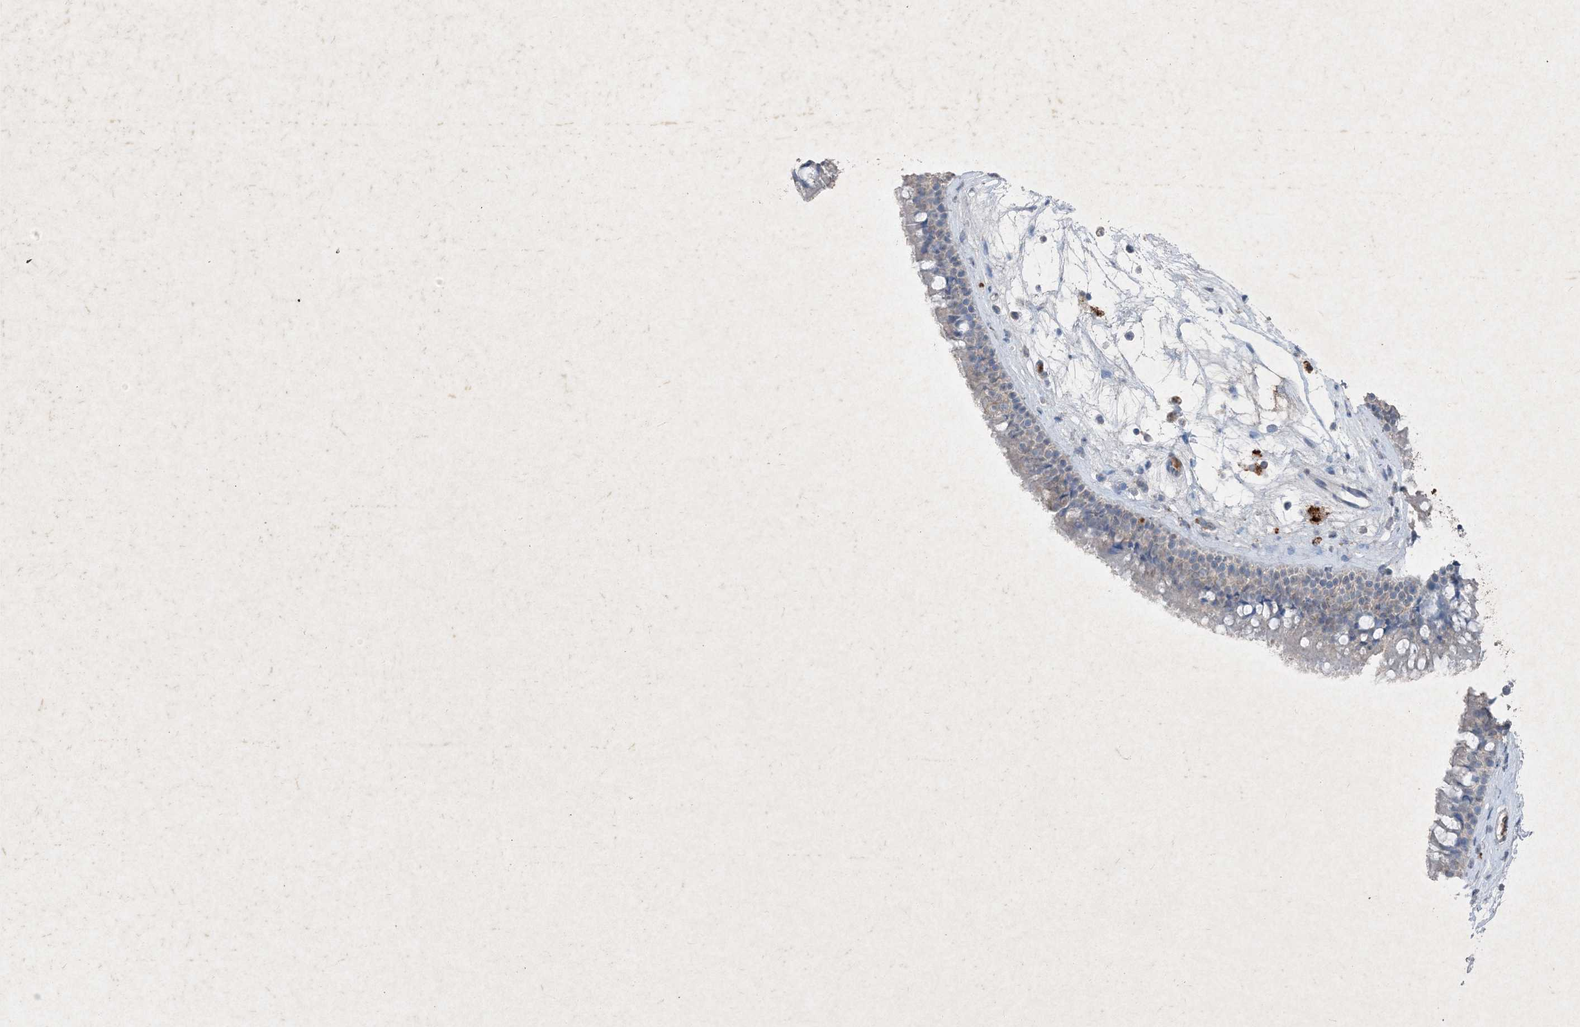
{"staining": {"intensity": "weak", "quantity": "<25%", "location": "cytoplasmic/membranous"}, "tissue": "nasopharynx", "cell_type": "Respiratory epithelial cells", "image_type": "normal", "snomed": [{"axis": "morphology", "description": "Normal tissue, NOS"}, {"axis": "topography", "description": "Nasopharynx"}], "caption": "A micrograph of human nasopharynx is negative for staining in respiratory epithelial cells. (Immunohistochemistry (ihc), brightfield microscopy, high magnification).", "gene": "FCN3", "patient": {"sex": "male", "age": 64}}